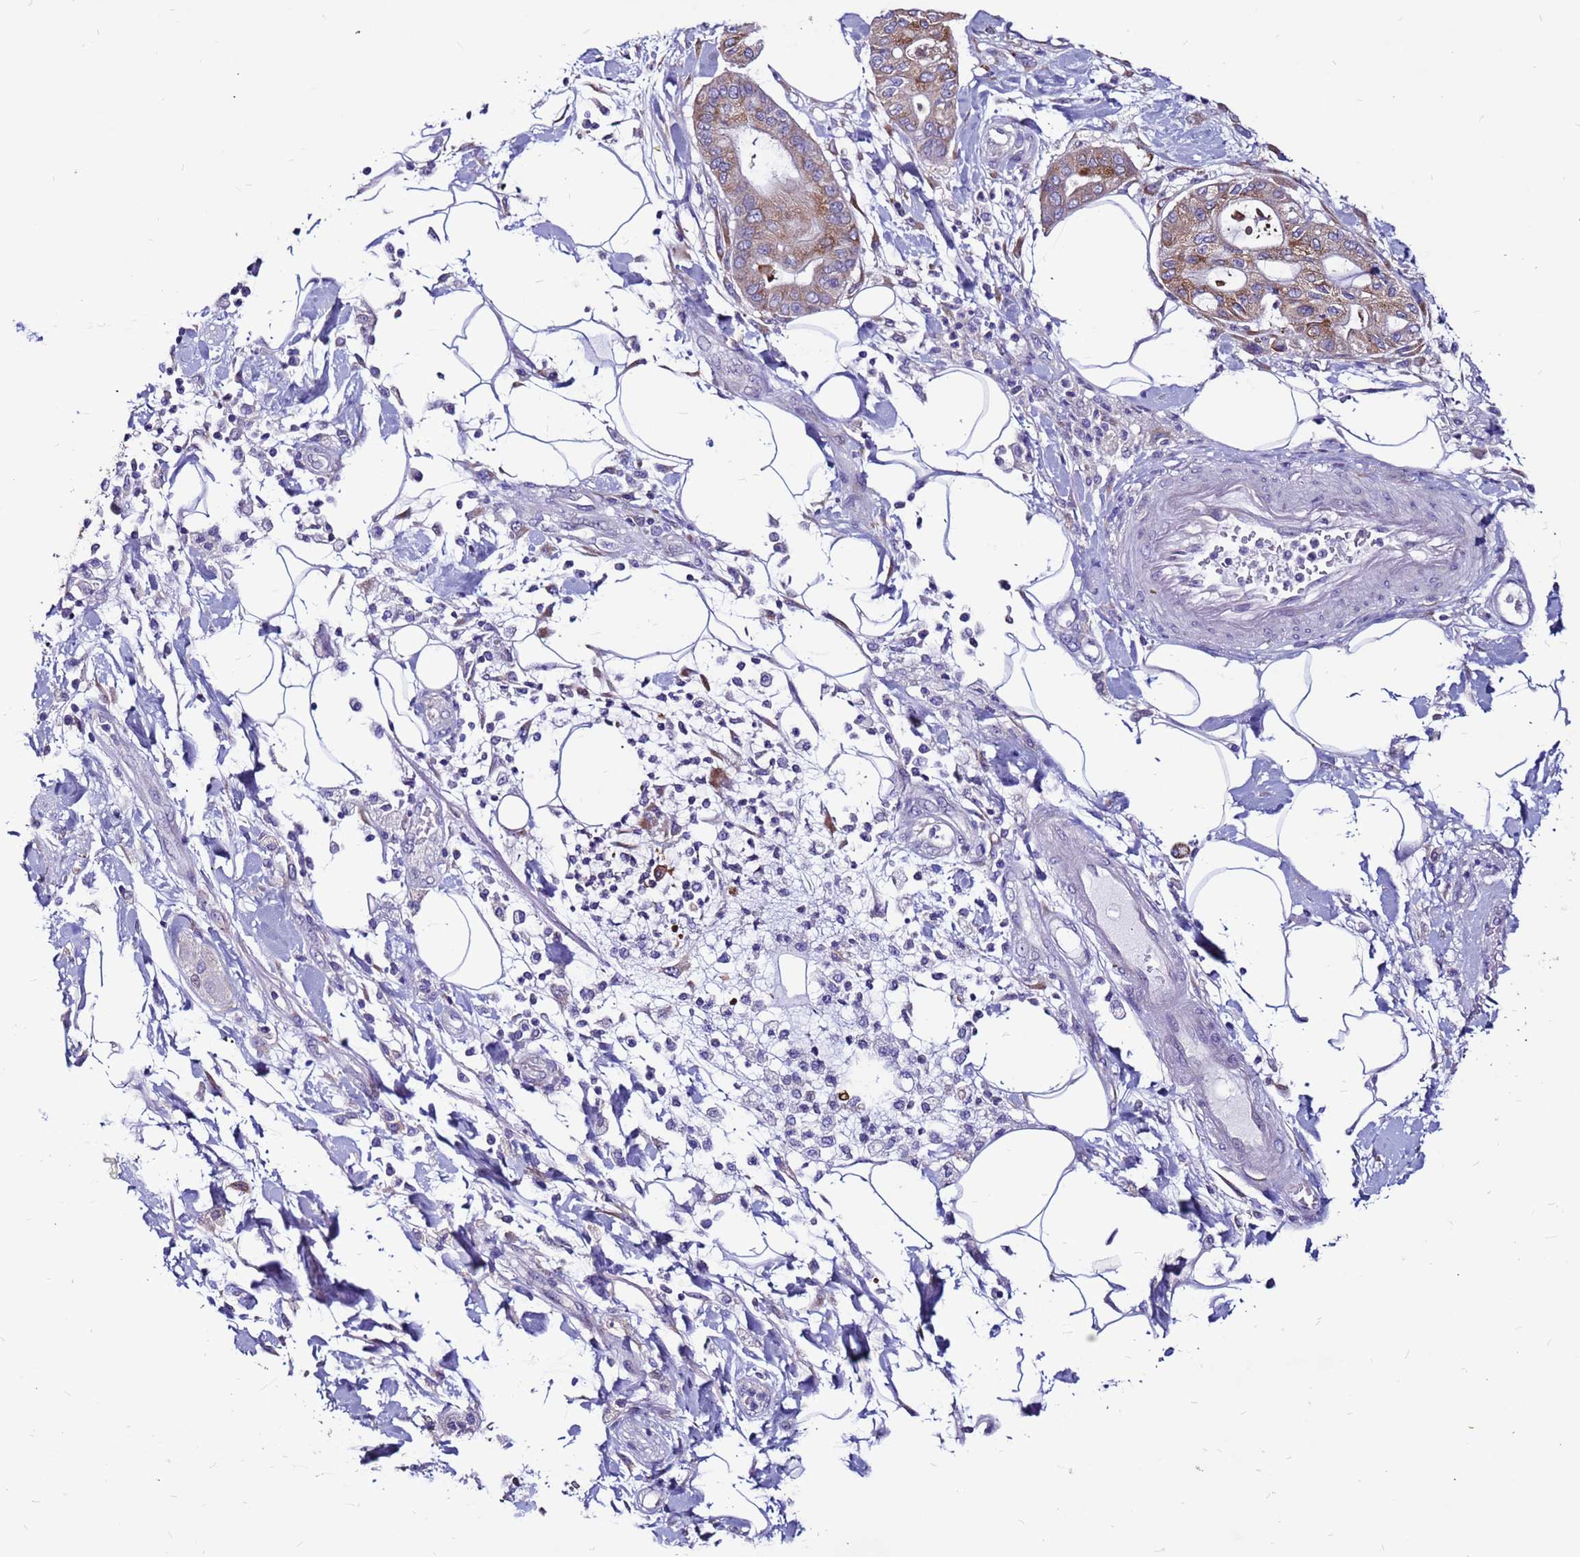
{"staining": {"intensity": "moderate", "quantity": ">75%", "location": "cytoplasmic/membranous"}, "tissue": "pancreatic cancer", "cell_type": "Tumor cells", "image_type": "cancer", "snomed": [{"axis": "morphology", "description": "Adenocarcinoma, NOS"}, {"axis": "morphology", "description": "Adenocarcinoma, metastatic, NOS"}, {"axis": "topography", "description": "Lymph node"}, {"axis": "topography", "description": "Pancreas"}, {"axis": "topography", "description": "Duodenum"}], "caption": "Adenocarcinoma (pancreatic) was stained to show a protein in brown. There is medium levels of moderate cytoplasmic/membranous staining in about >75% of tumor cells.", "gene": "SLC44A3", "patient": {"sex": "female", "age": 64}}